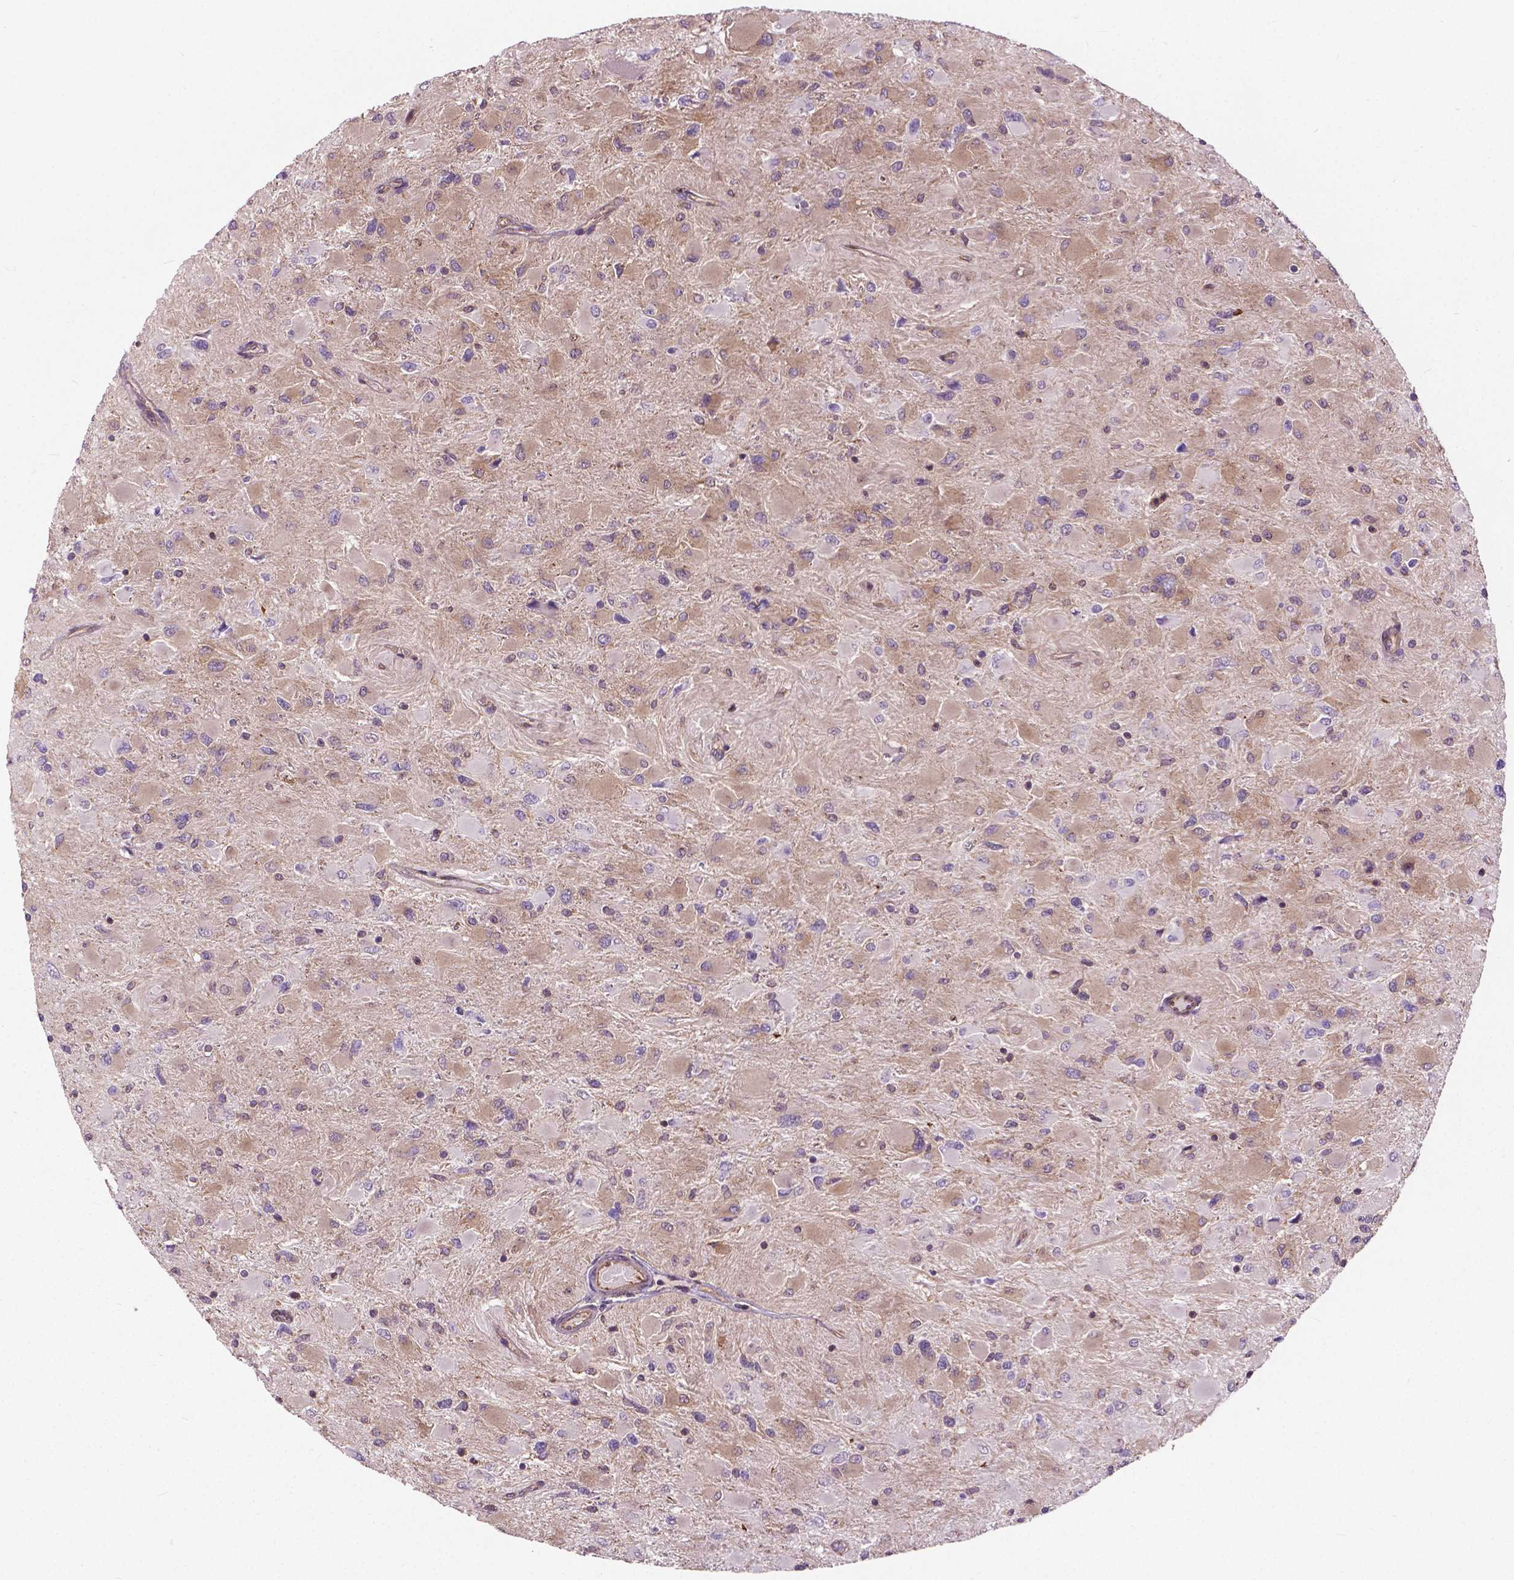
{"staining": {"intensity": "weak", "quantity": ">75%", "location": "cytoplasmic/membranous"}, "tissue": "glioma", "cell_type": "Tumor cells", "image_type": "cancer", "snomed": [{"axis": "morphology", "description": "Glioma, malignant, High grade"}, {"axis": "topography", "description": "Cerebral cortex"}], "caption": "Immunohistochemistry (IHC) (DAB) staining of human glioma reveals weak cytoplasmic/membranous protein expression in approximately >75% of tumor cells.", "gene": "MZT1", "patient": {"sex": "female", "age": 36}}